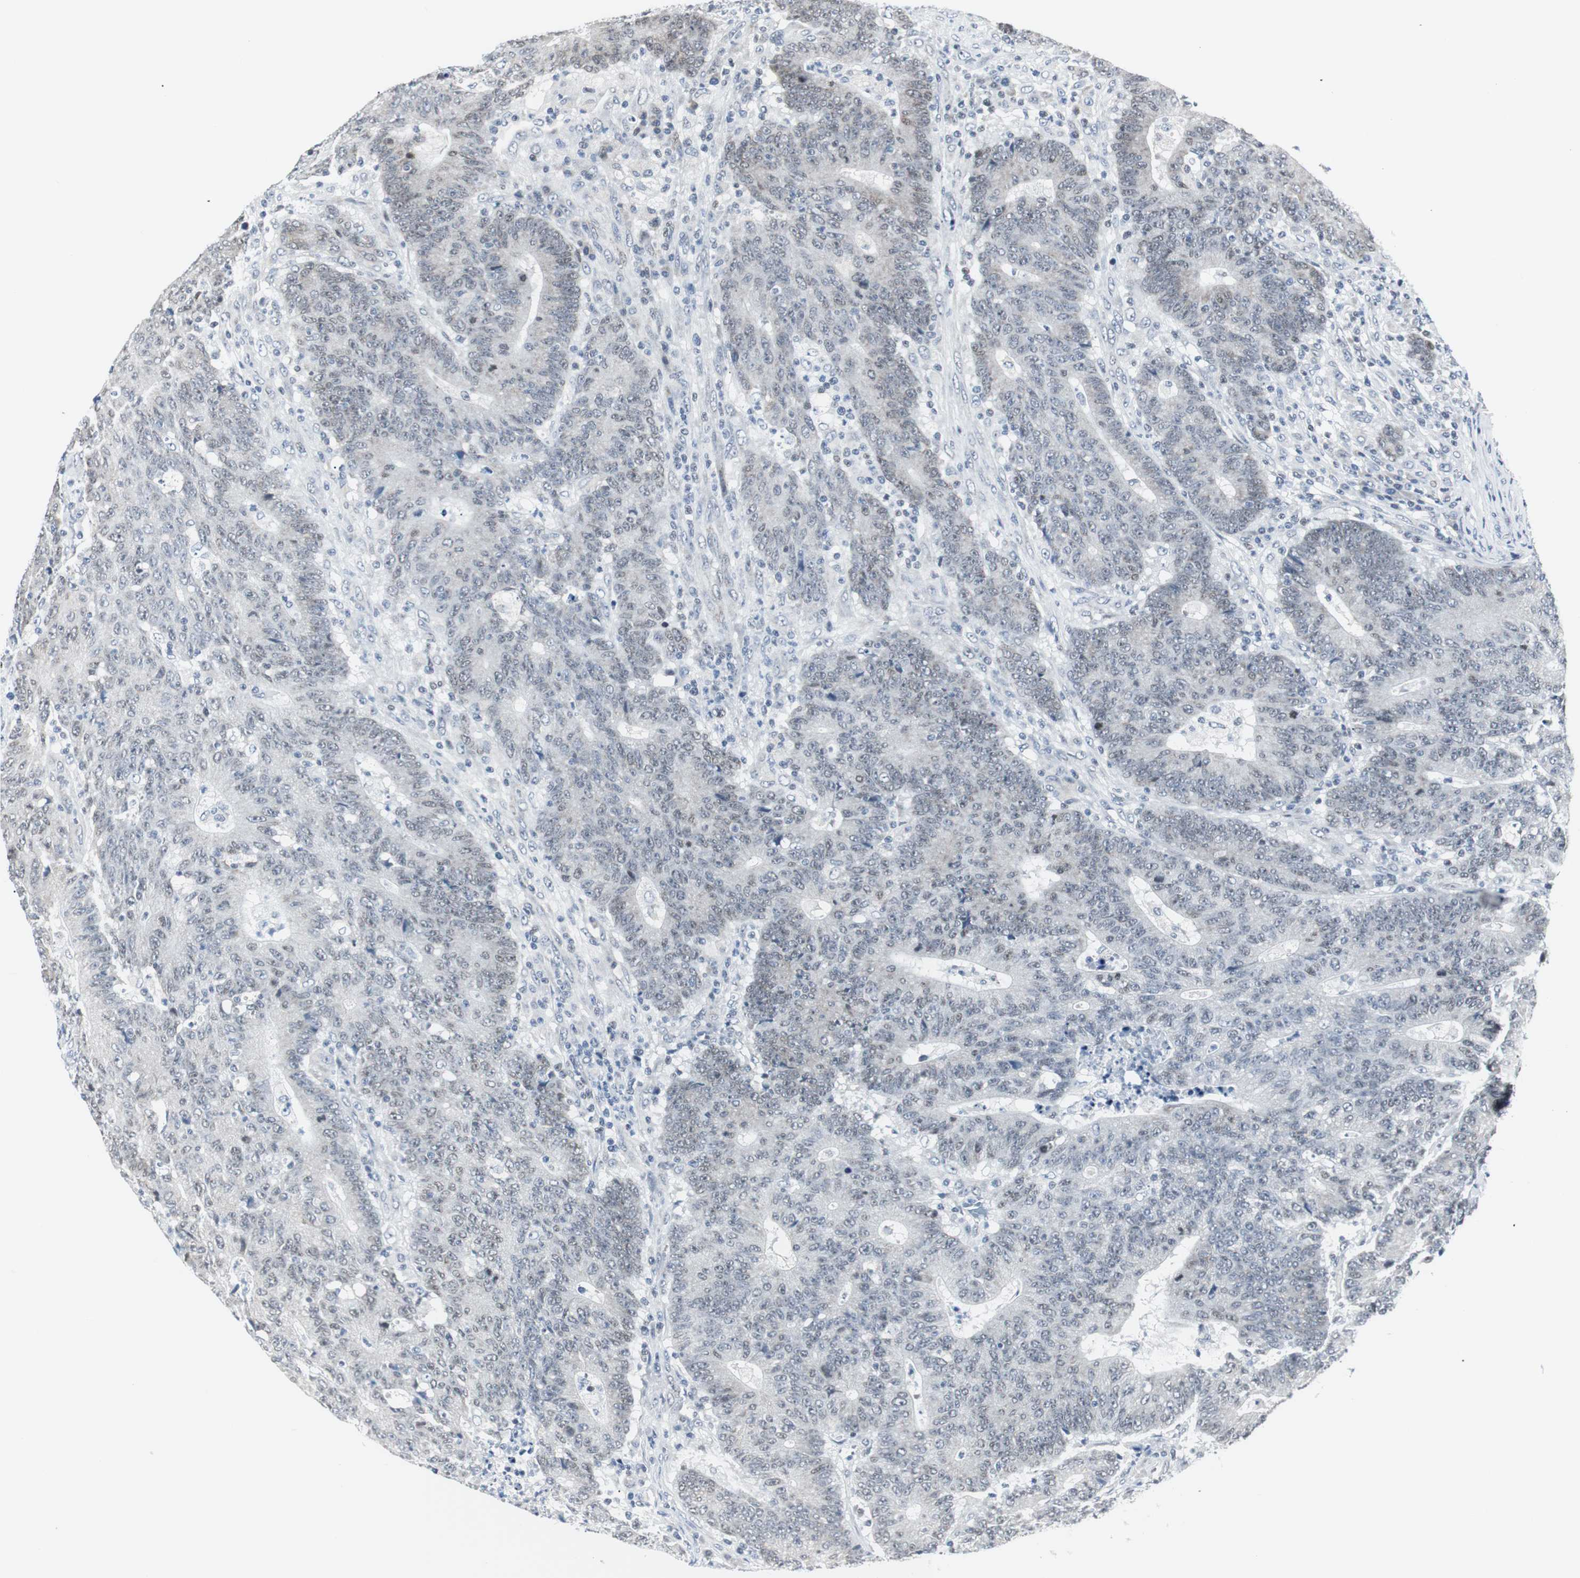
{"staining": {"intensity": "weak", "quantity": "25%-75%", "location": "nuclear"}, "tissue": "colorectal cancer", "cell_type": "Tumor cells", "image_type": "cancer", "snomed": [{"axis": "morphology", "description": "Normal tissue, NOS"}, {"axis": "morphology", "description": "Adenocarcinoma, NOS"}, {"axis": "topography", "description": "Colon"}], "caption": "Colorectal adenocarcinoma was stained to show a protein in brown. There is low levels of weak nuclear staining in approximately 25%-75% of tumor cells. Using DAB (brown) and hematoxylin (blue) stains, captured at high magnification using brightfield microscopy.", "gene": "MTA1", "patient": {"sex": "female", "age": 75}}